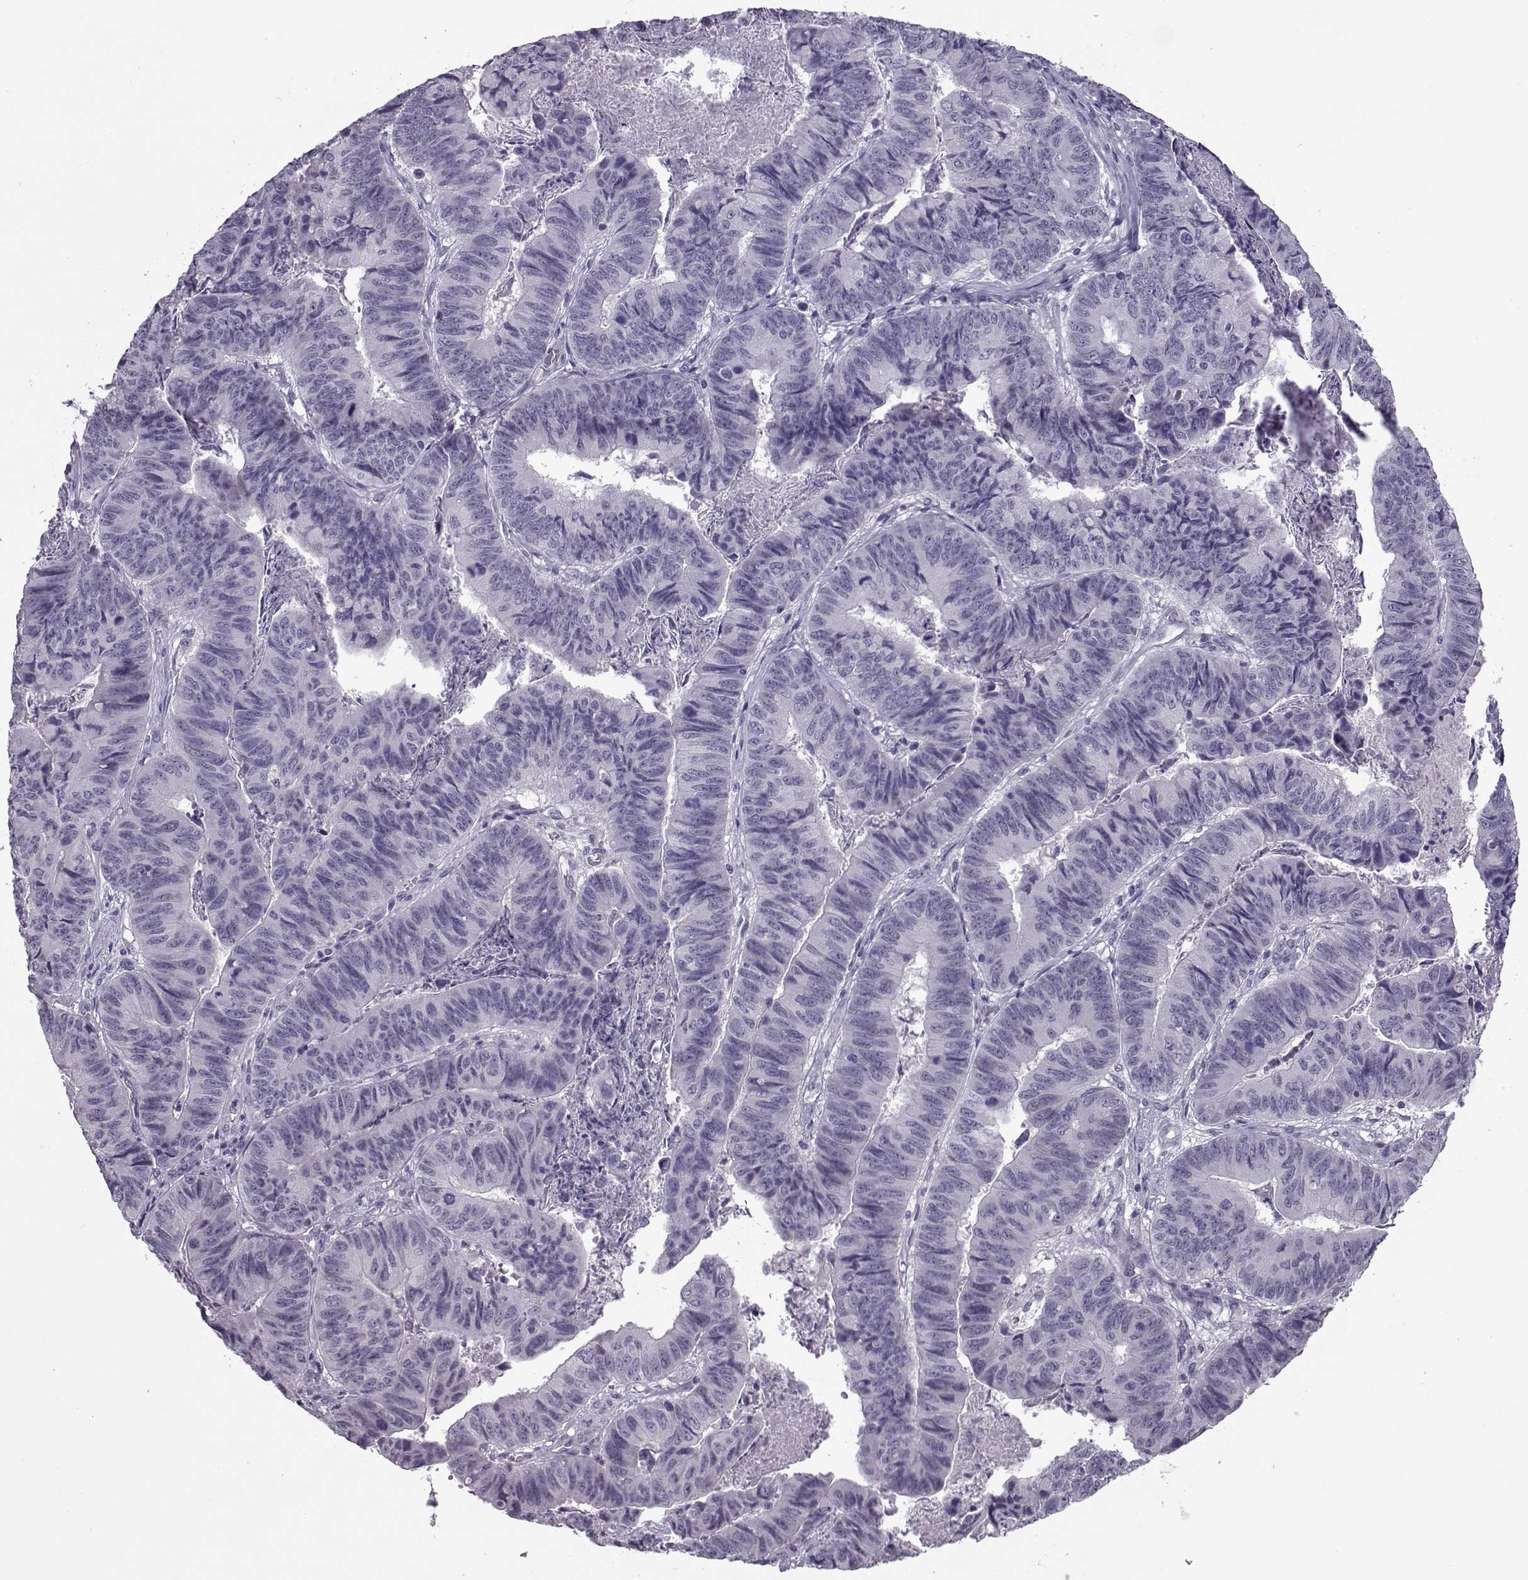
{"staining": {"intensity": "negative", "quantity": "none", "location": "none"}, "tissue": "stomach cancer", "cell_type": "Tumor cells", "image_type": "cancer", "snomed": [{"axis": "morphology", "description": "Adenocarcinoma, NOS"}, {"axis": "topography", "description": "Stomach, lower"}], "caption": "Tumor cells show no significant protein staining in stomach adenocarcinoma.", "gene": "ASRGL1", "patient": {"sex": "male", "age": 77}}